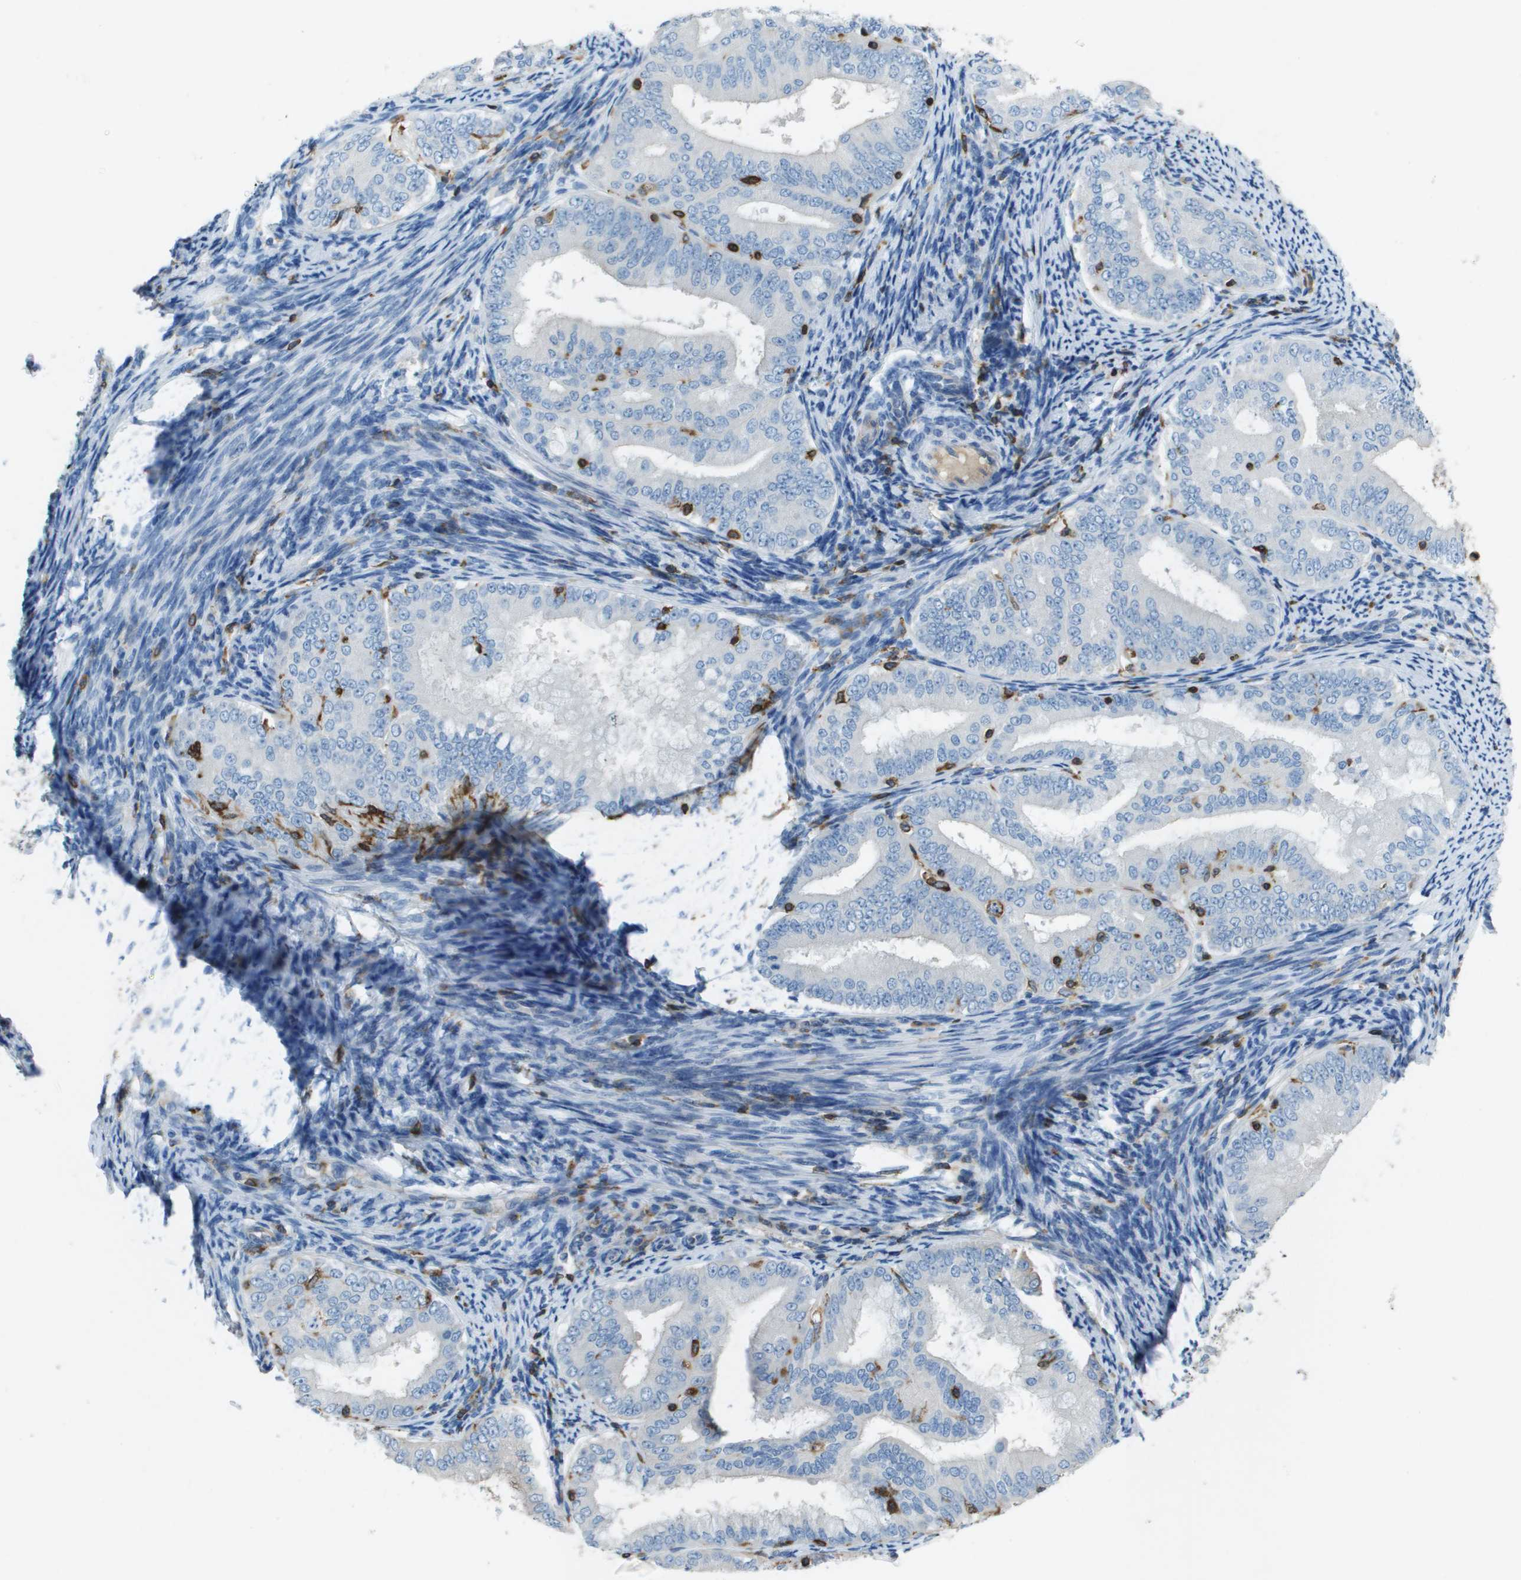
{"staining": {"intensity": "negative", "quantity": "none", "location": "none"}, "tissue": "endometrial cancer", "cell_type": "Tumor cells", "image_type": "cancer", "snomed": [{"axis": "morphology", "description": "Adenocarcinoma, NOS"}, {"axis": "topography", "description": "Endometrium"}], "caption": "Human endometrial adenocarcinoma stained for a protein using IHC displays no positivity in tumor cells.", "gene": "APBB1IP", "patient": {"sex": "female", "age": 63}}